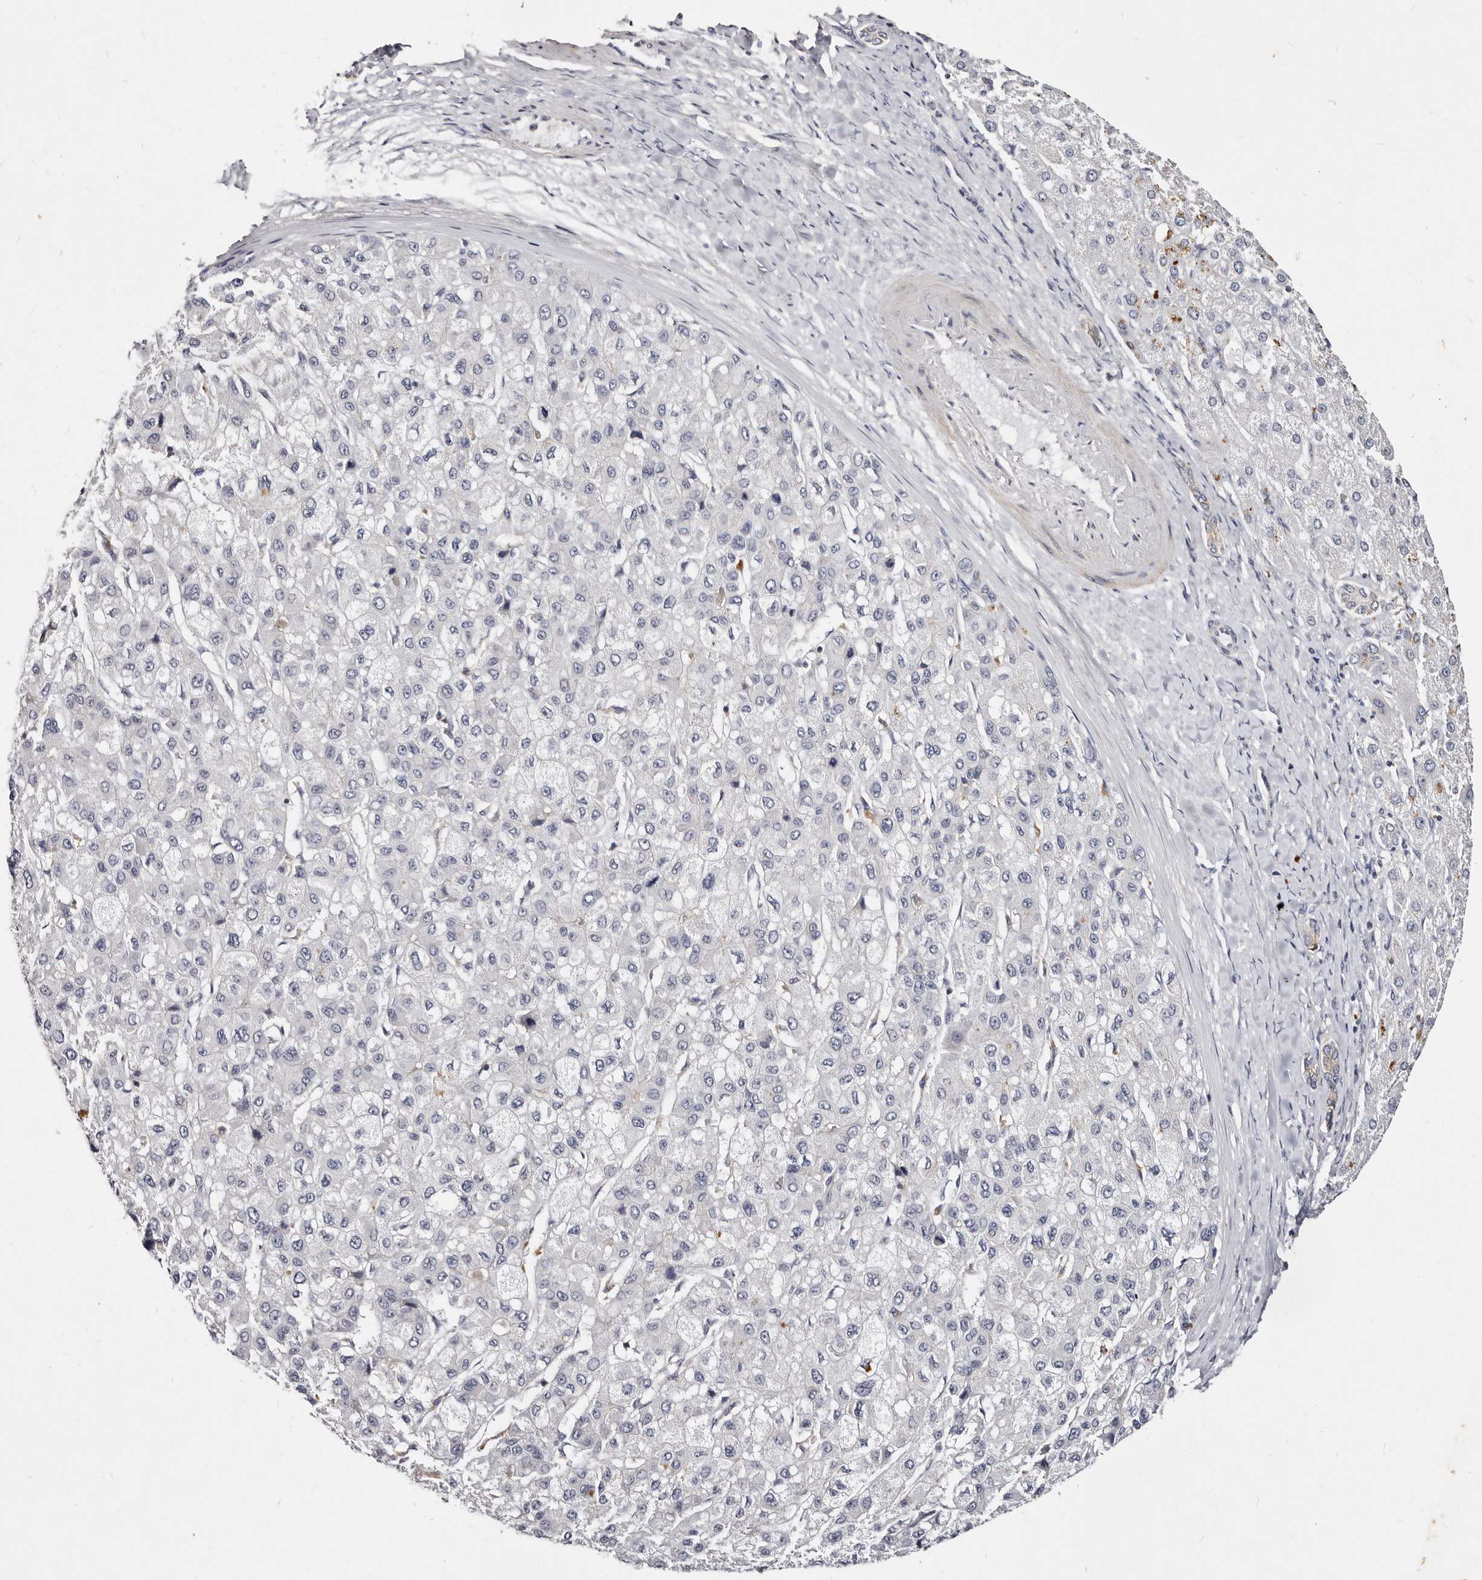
{"staining": {"intensity": "negative", "quantity": "none", "location": "none"}, "tissue": "liver cancer", "cell_type": "Tumor cells", "image_type": "cancer", "snomed": [{"axis": "morphology", "description": "Carcinoma, Hepatocellular, NOS"}, {"axis": "topography", "description": "Liver"}], "caption": "Human liver cancer (hepatocellular carcinoma) stained for a protein using IHC exhibits no expression in tumor cells.", "gene": "MRPS33", "patient": {"sex": "male", "age": 80}}